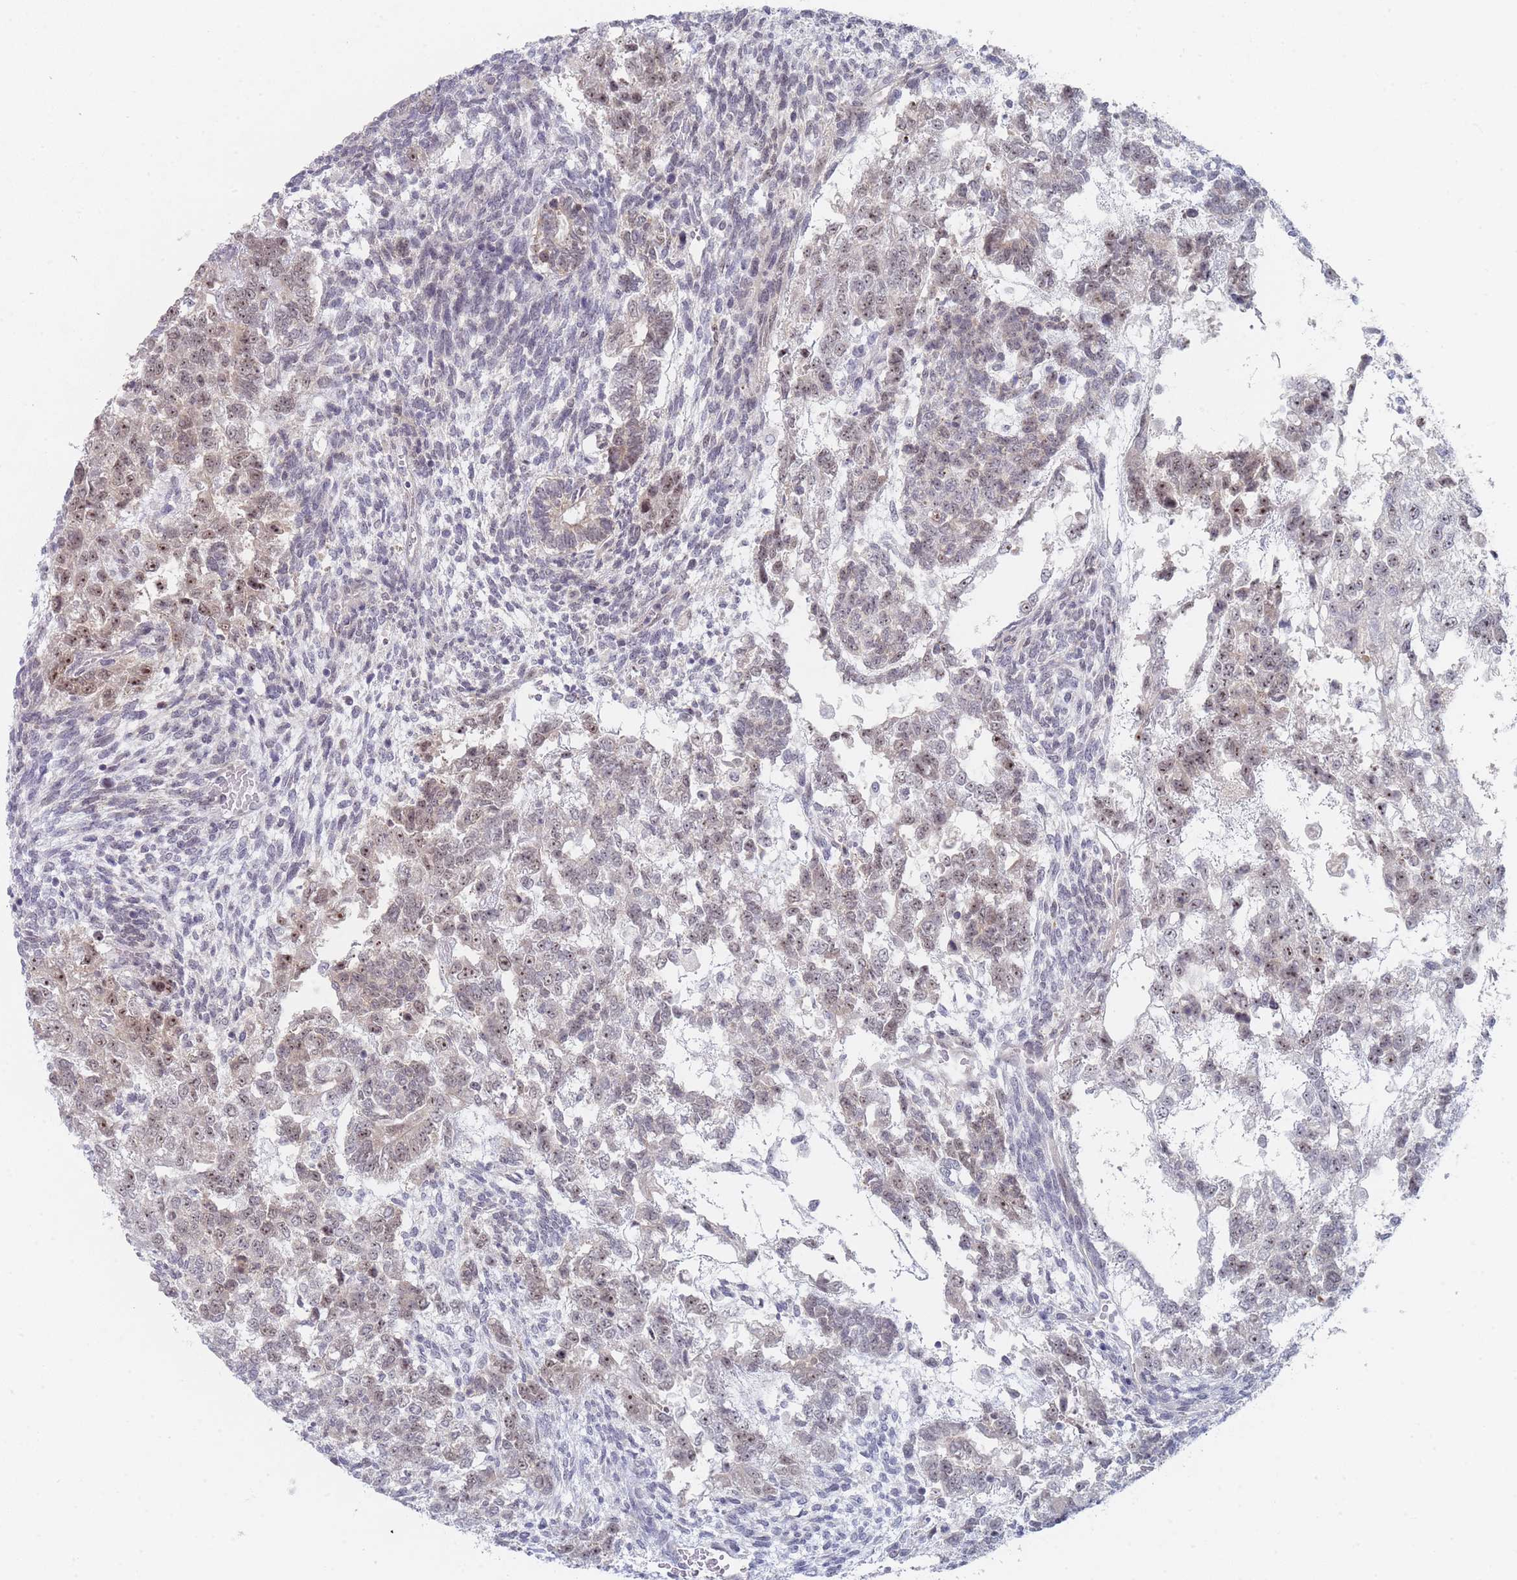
{"staining": {"intensity": "weak", "quantity": "25%-75%", "location": "cytoplasmic/membranous,nuclear"}, "tissue": "testis cancer", "cell_type": "Tumor cells", "image_type": "cancer", "snomed": [{"axis": "morphology", "description": "Carcinoma, Embryonal, NOS"}, {"axis": "topography", "description": "Testis"}], "caption": "Tumor cells exhibit low levels of weak cytoplasmic/membranous and nuclear staining in about 25%-75% of cells in human embryonal carcinoma (testis).", "gene": "RNF8", "patient": {"sex": "male", "age": 23}}